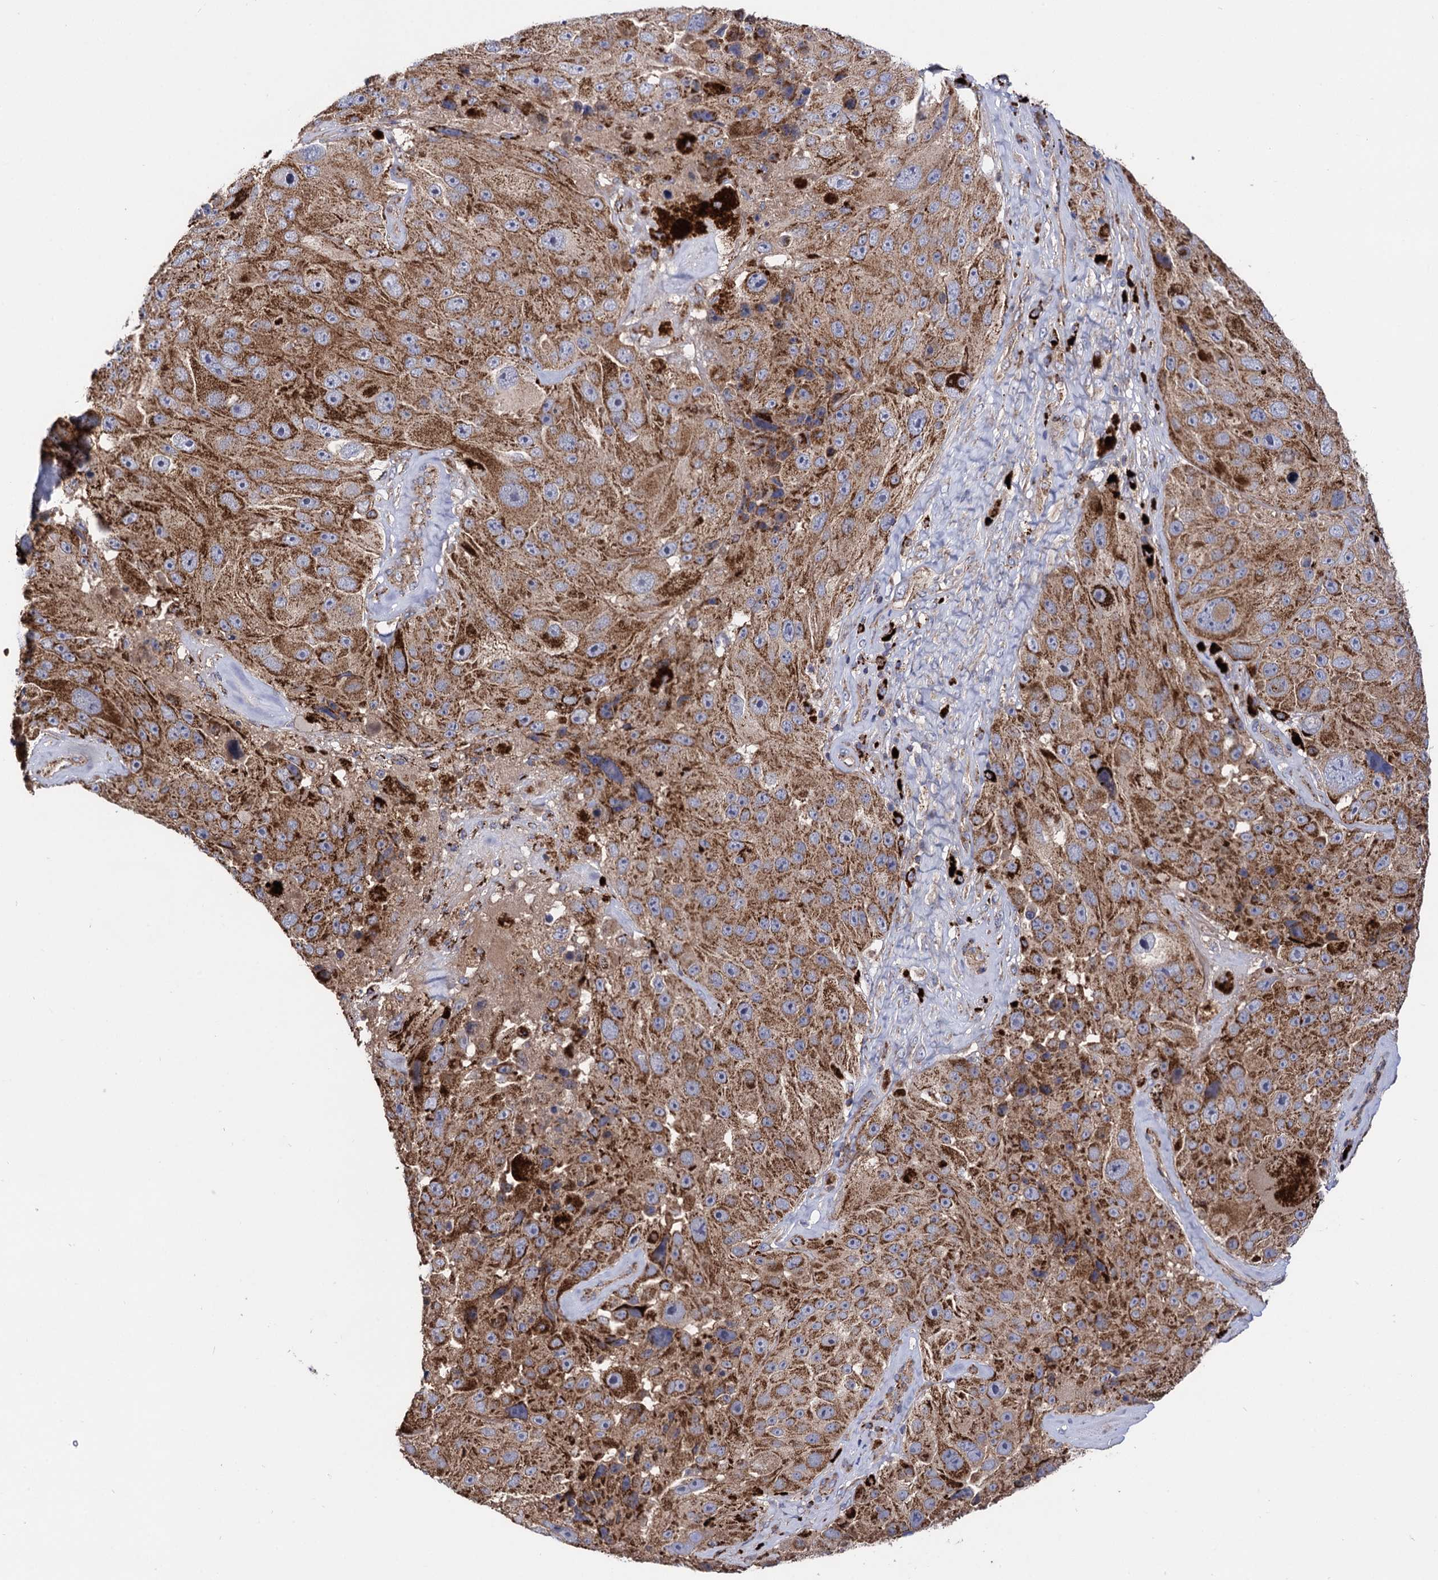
{"staining": {"intensity": "strong", "quantity": ">75%", "location": "cytoplasmic/membranous"}, "tissue": "melanoma", "cell_type": "Tumor cells", "image_type": "cancer", "snomed": [{"axis": "morphology", "description": "Malignant melanoma, Metastatic site"}, {"axis": "topography", "description": "Lymph node"}], "caption": "Brown immunohistochemical staining in human malignant melanoma (metastatic site) exhibits strong cytoplasmic/membranous expression in about >75% of tumor cells.", "gene": "IQCH", "patient": {"sex": "male", "age": 62}}